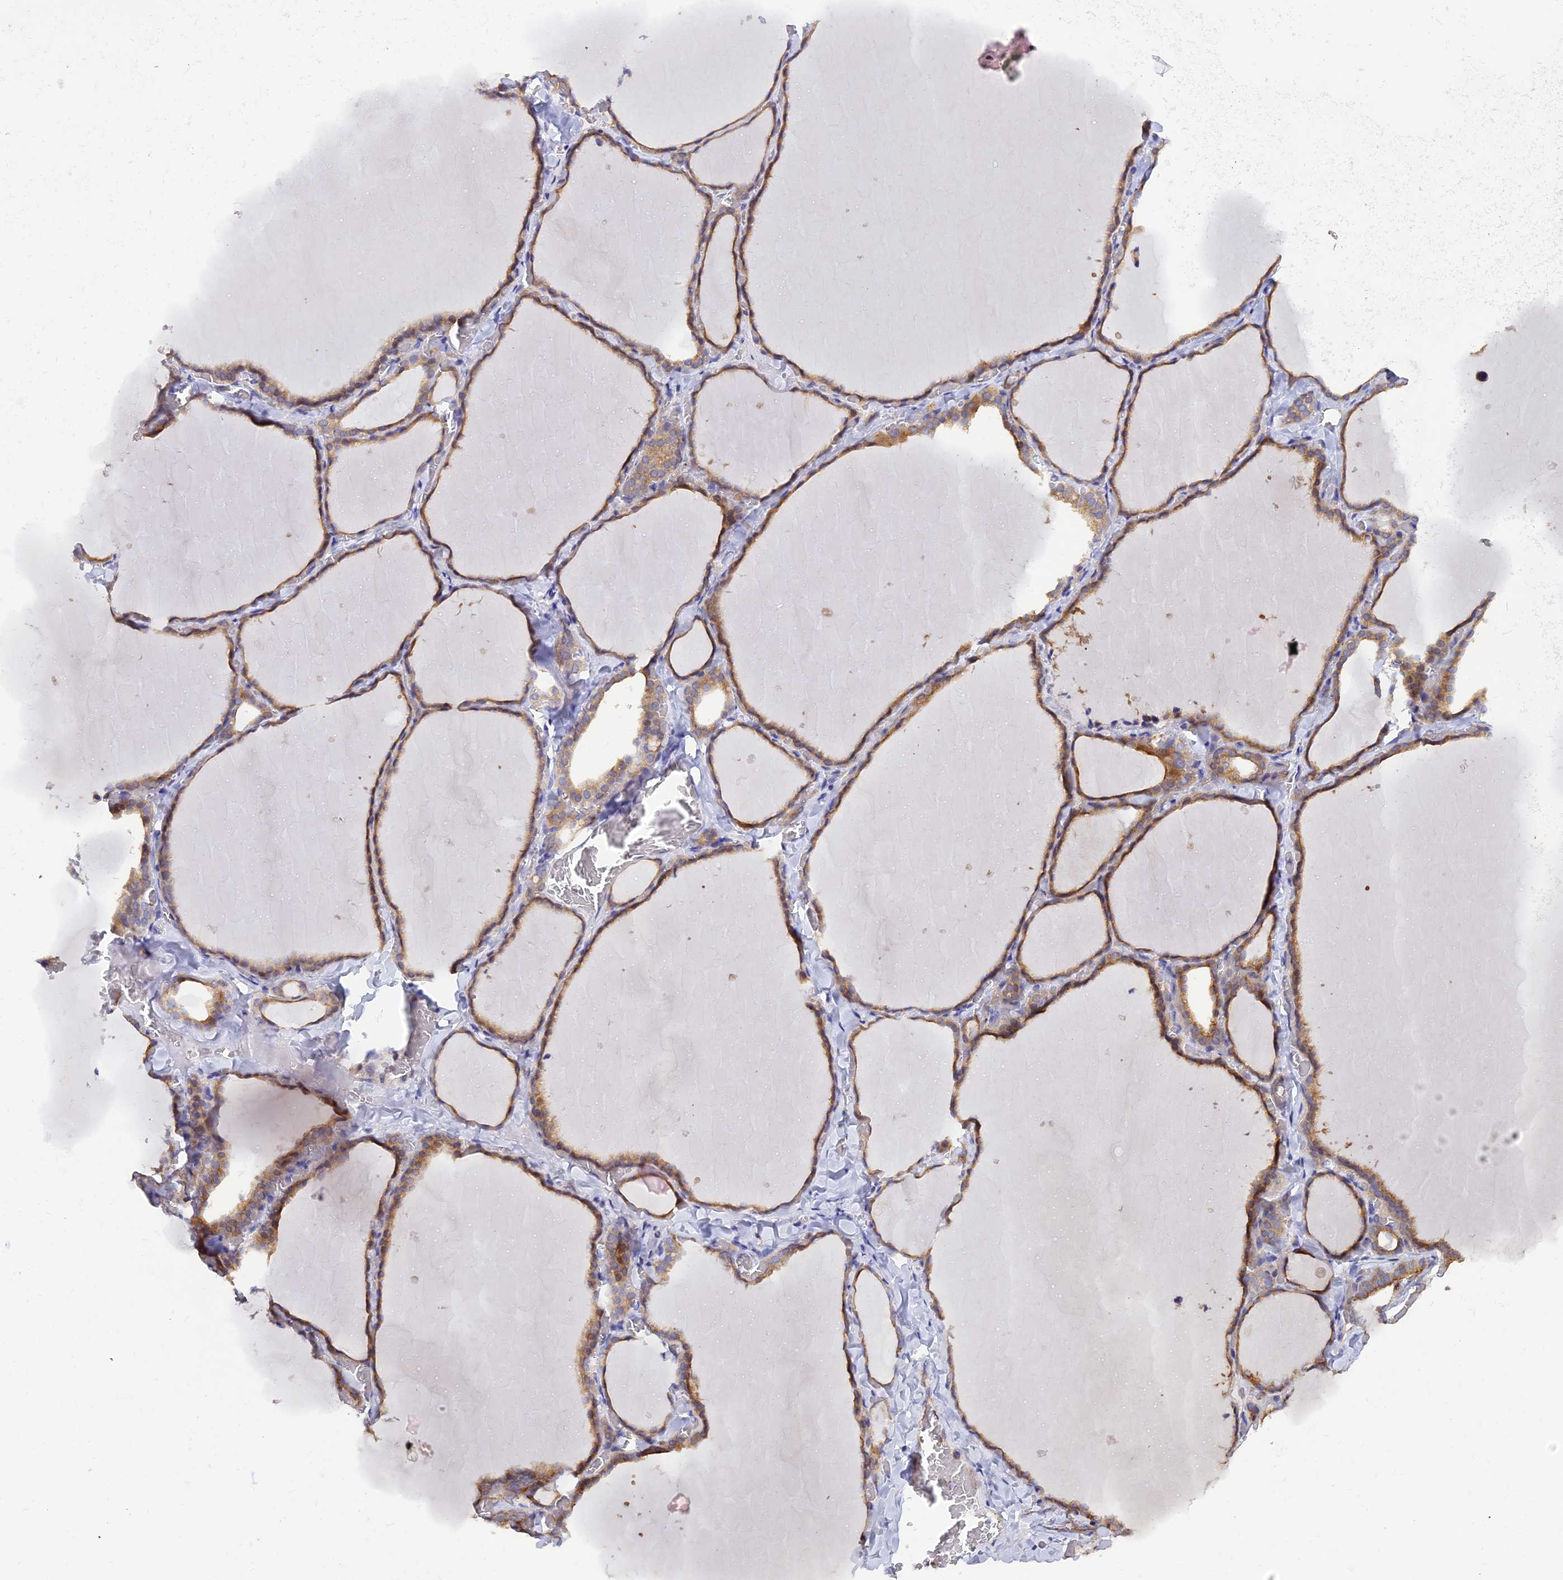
{"staining": {"intensity": "moderate", "quantity": ">75%", "location": "cytoplasmic/membranous"}, "tissue": "thyroid gland", "cell_type": "Glandular cells", "image_type": "normal", "snomed": [{"axis": "morphology", "description": "Normal tissue, NOS"}, {"axis": "topography", "description": "Thyroid gland"}], "caption": "Thyroid gland stained with a protein marker shows moderate staining in glandular cells.", "gene": "ARL8A", "patient": {"sex": "female", "age": 22}}